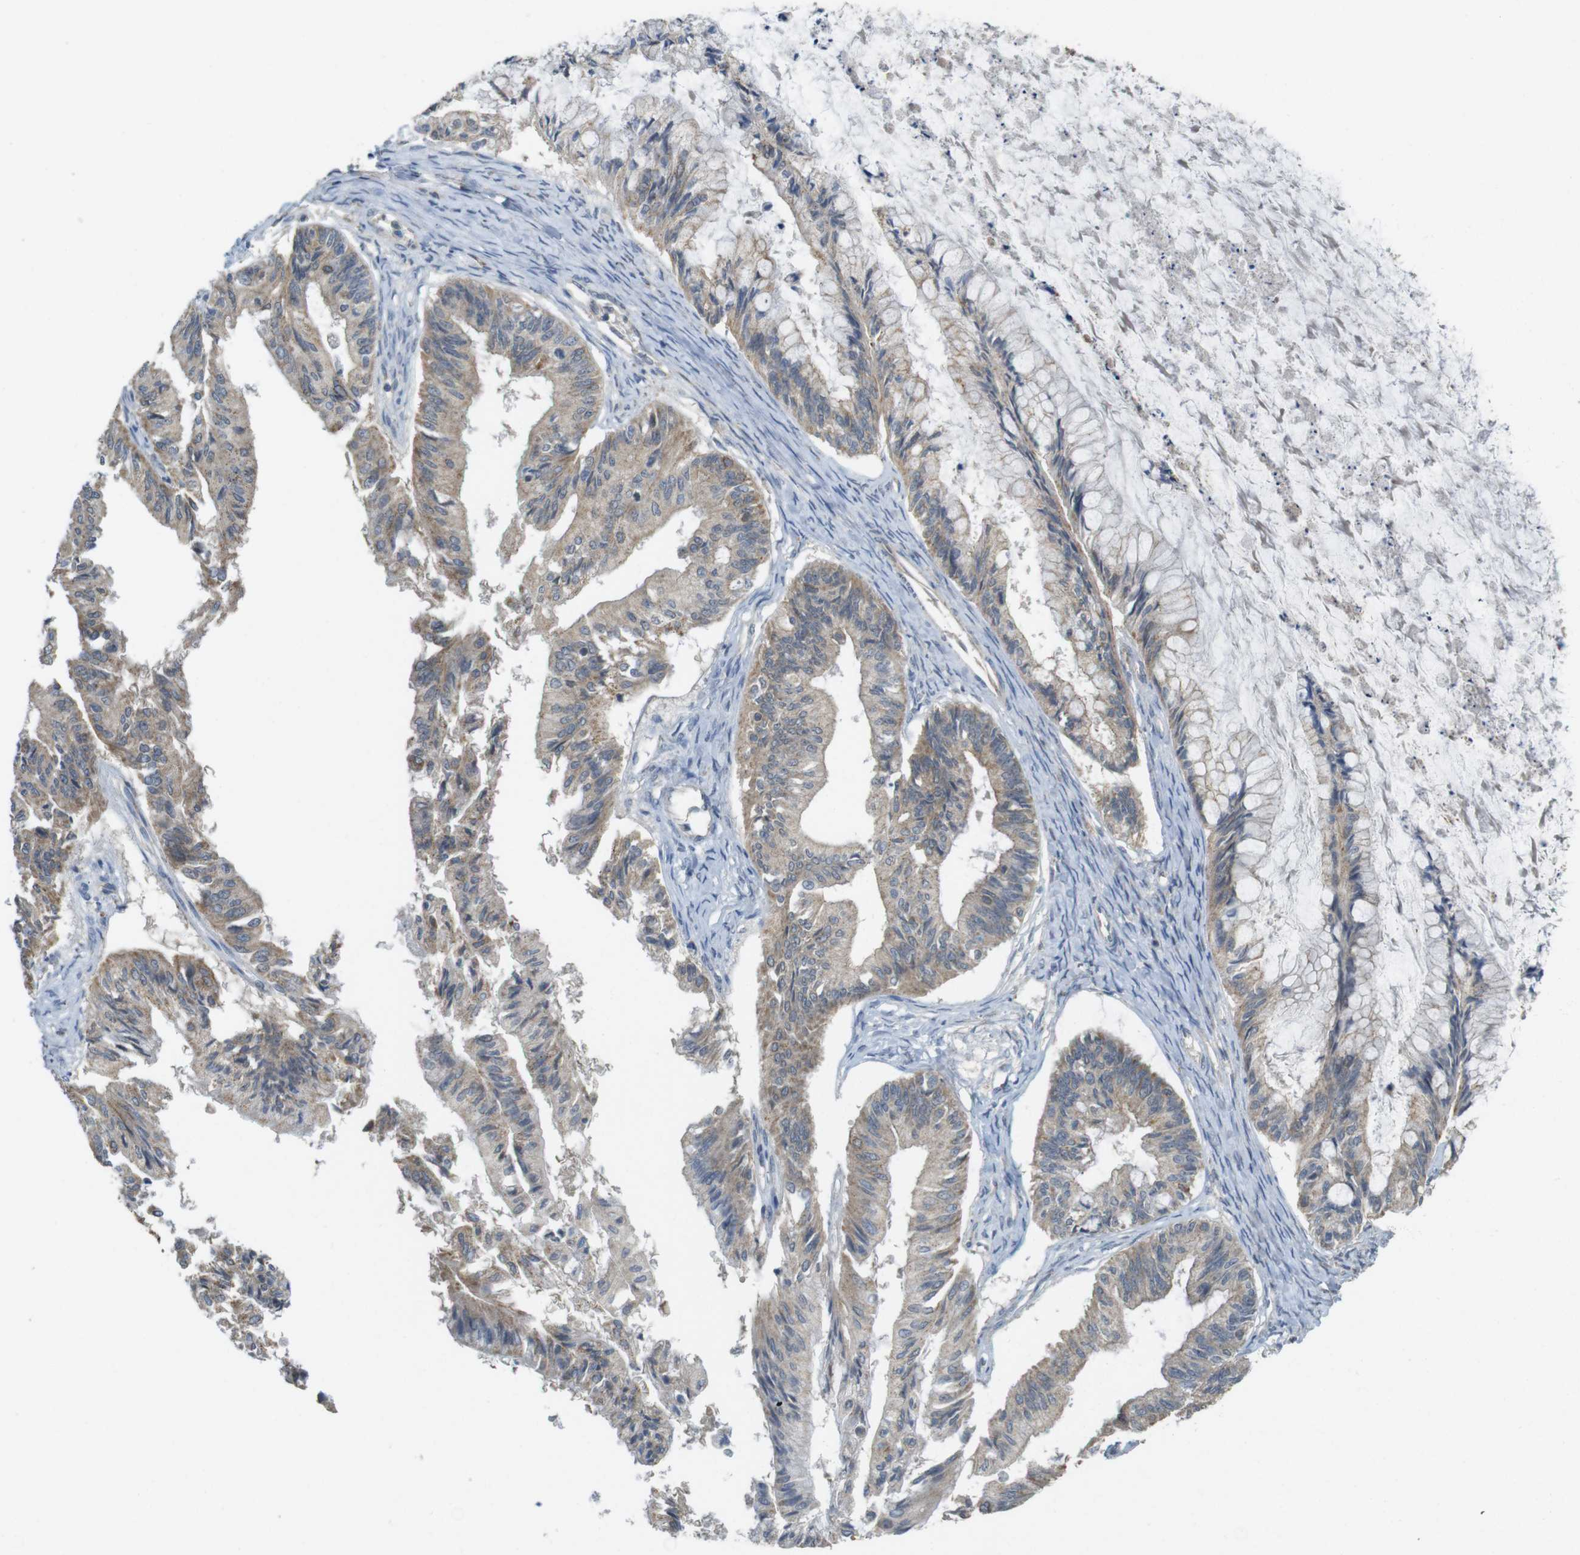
{"staining": {"intensity": "moderate", "quantity": ">75%", "location": "cytoplasmic/membranous"}, "tissue": "ovarian cancer", "cell_type": "Tumor cells", "image_type": "cancer", "snomed": [{"axis": "morphology", "description": "Cystadenocarcinoma, mucinous, NOS"}, {"axis": "topography", "description": "Ovary"}], "caption": "The image shows a brown stain indicating the presence of a protein in the cytoplasmic/membranous of tumor cells in ovarian cancer.", "gene": "CALHM2", "patient": {"sex": "female", "age": 57}}